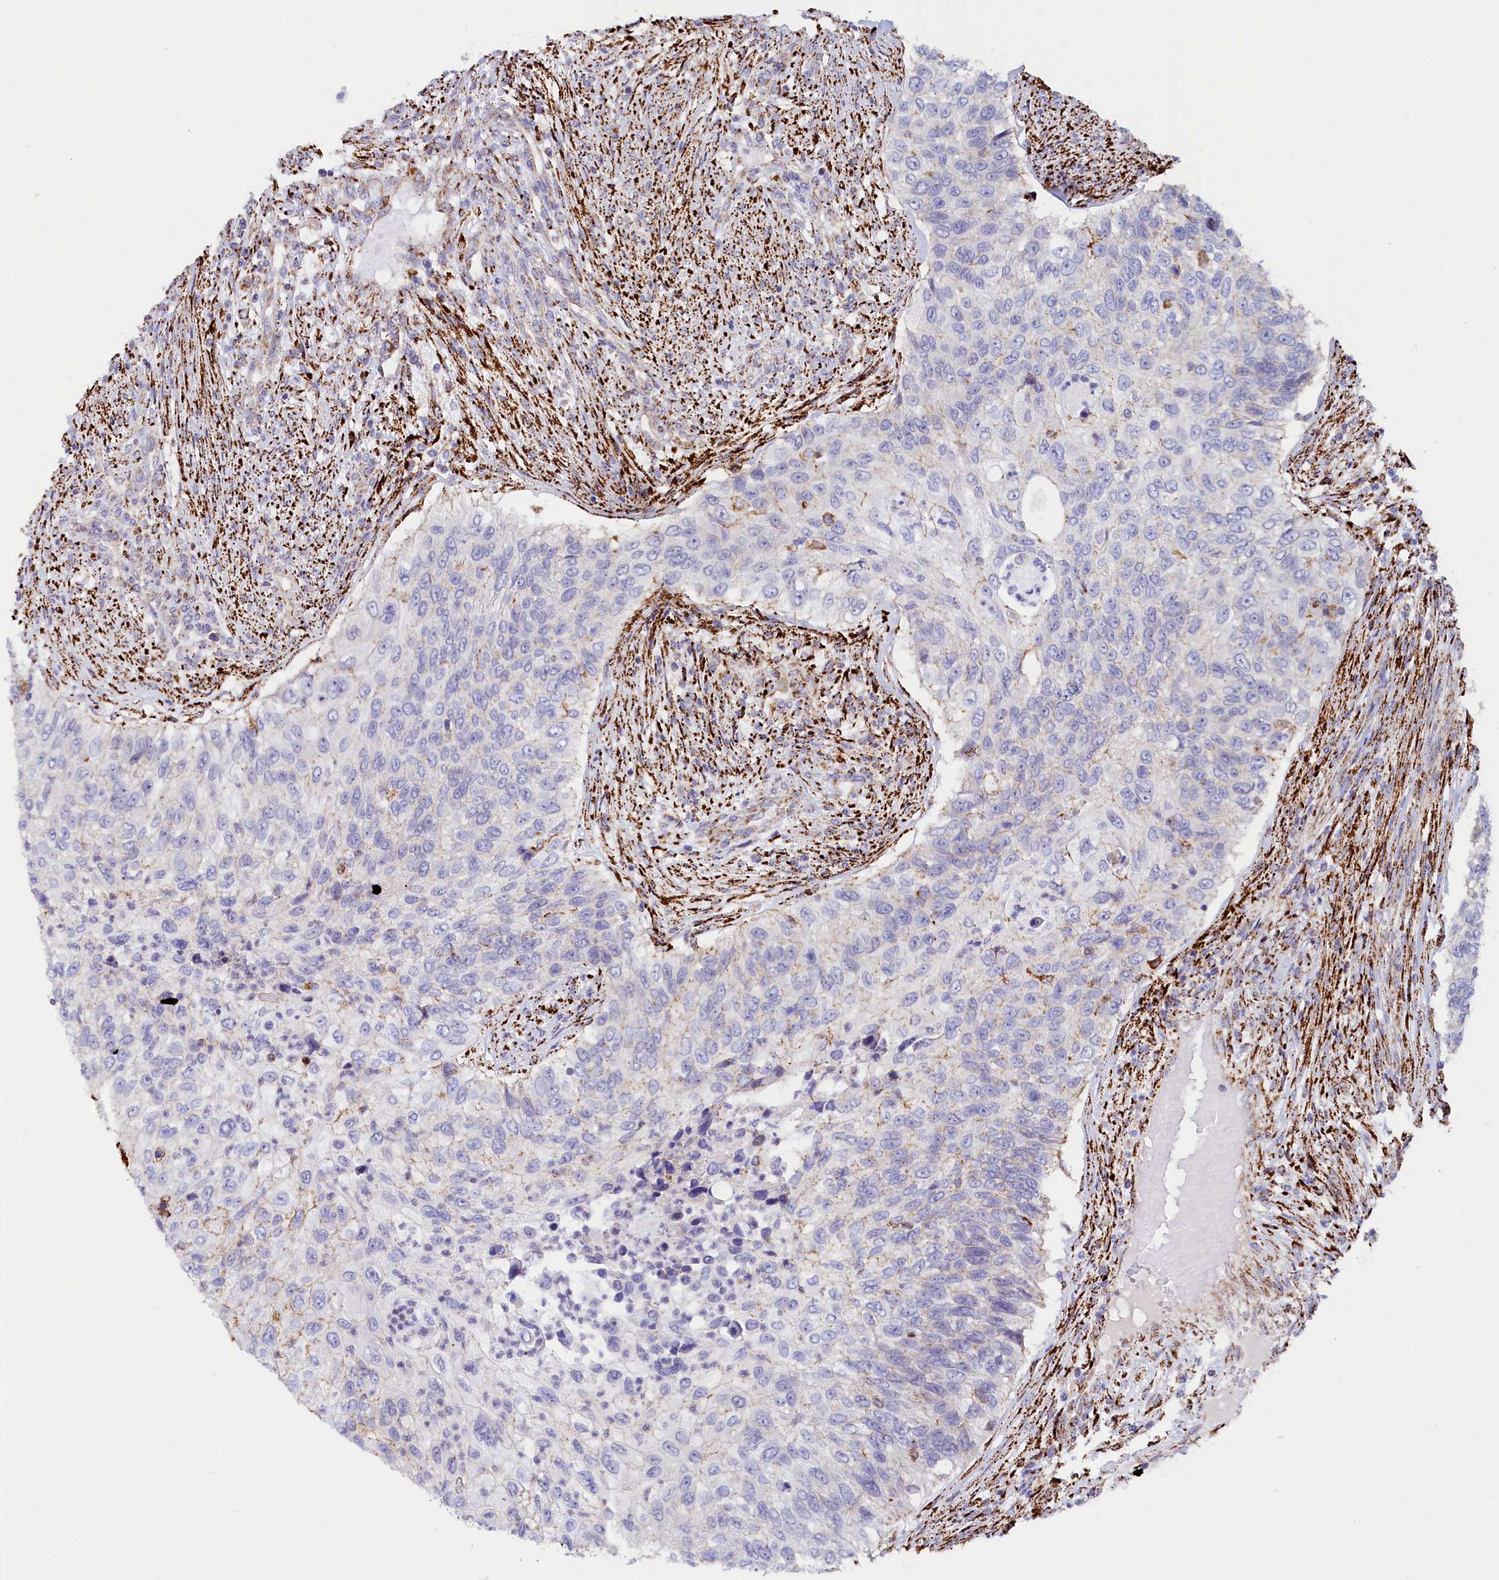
{"staining": {"intensity": "negative", "quantity": "none", "location": "none"}, "tissue": "urothelial cancer", "cell_type": "Tumor cells", "image_type": "cancer", "snomed": [{"axis": "morphology", "description": "Urothelial carcinoma, High grade"}, {"axis": "topography", "description": "Urinary bladder"}], "caption": "IHC micrograph of urothelial carcinoma (high-grade) stained for a protein (brown), which reveals no staining in tumor cells.", "gene": "AKTIP", "patient": {"sex": "female", "age": 60}}